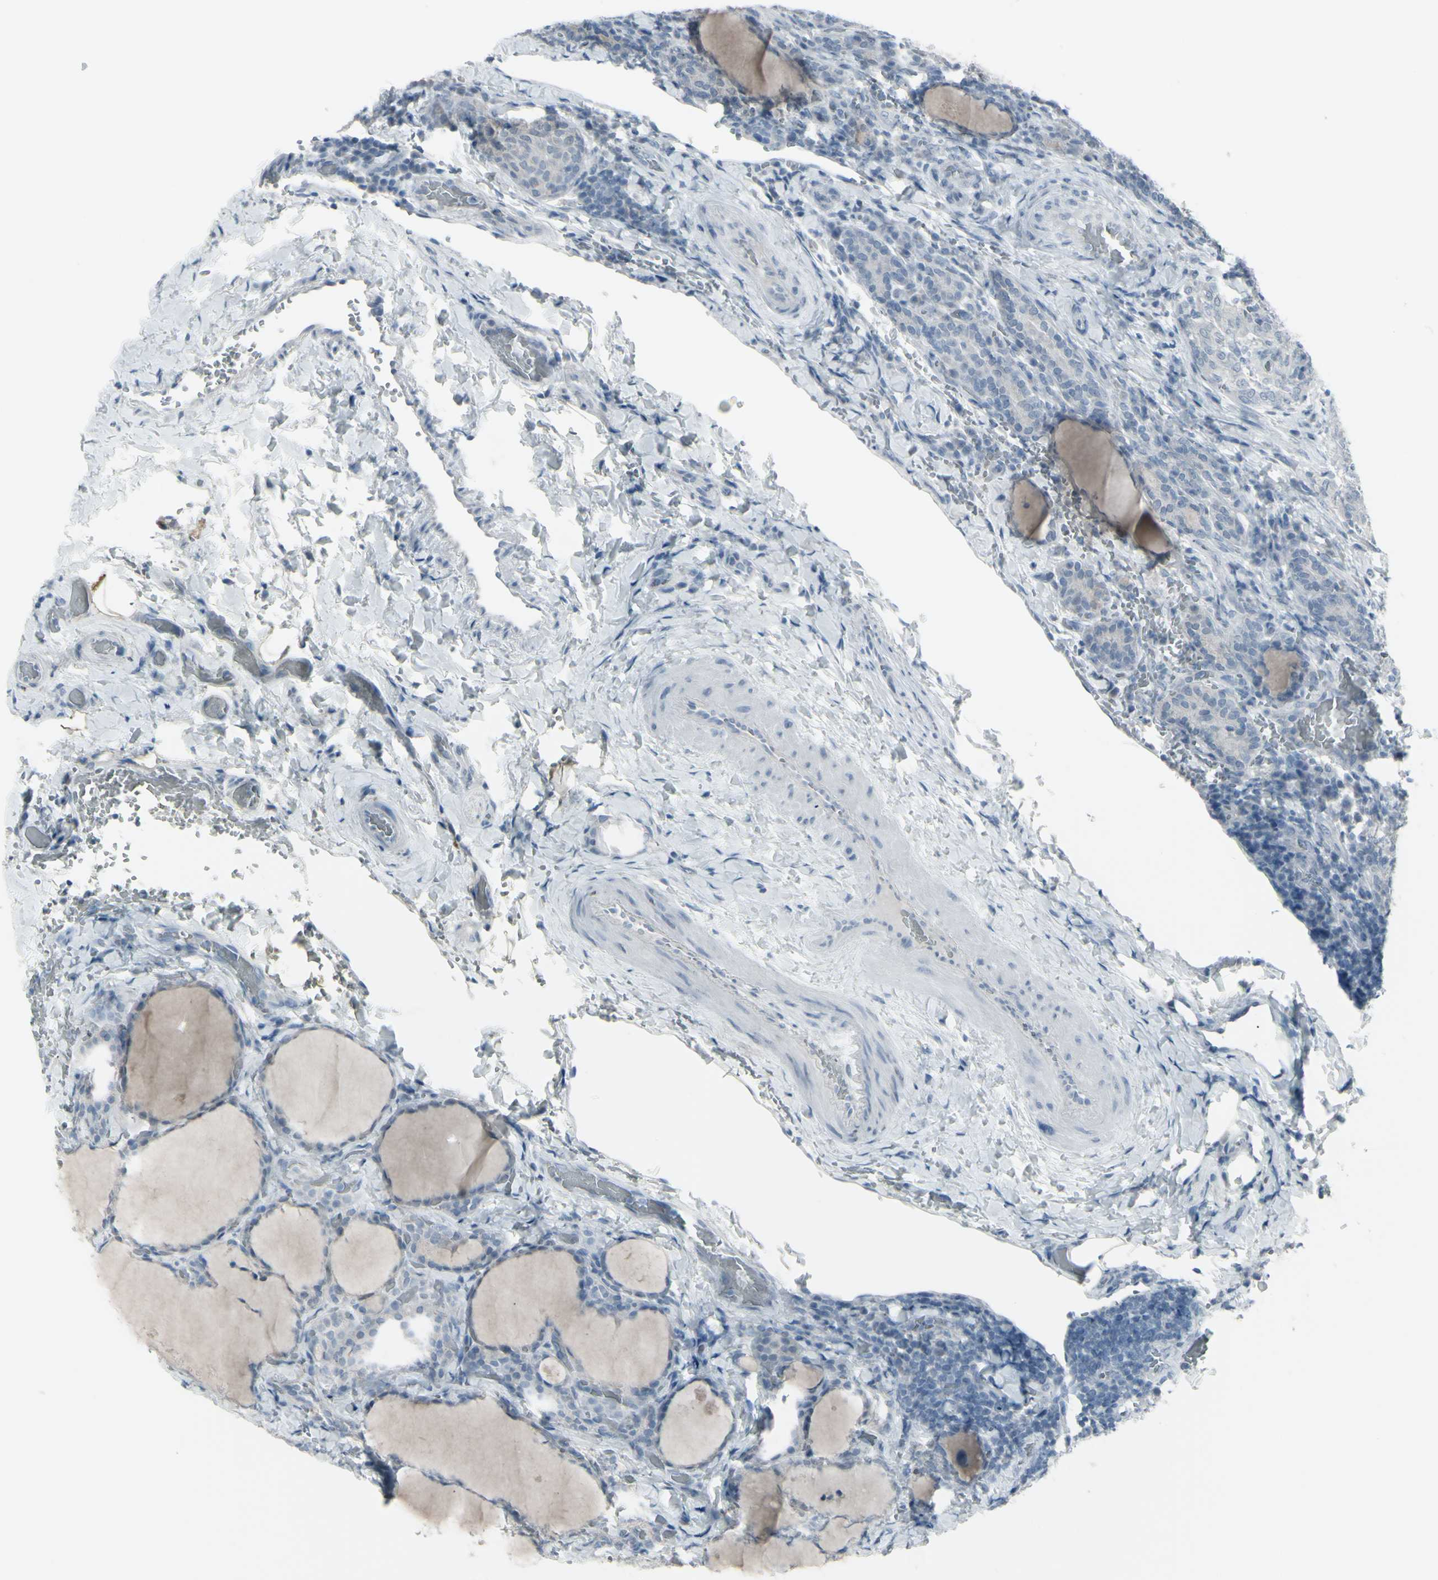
{"staining": {"intensity": "negative", "quantity": "none", "location": "none"}, "tissue": "thyroid cancer", "cell_type": "Tumor cells", "image_type": "cancer", "snomed": [{"axis": "morphology", "description": "Normal tissue, NOS"}, {"axis": "morphology", "description": "Papillary adenocarcinoma, NOS"}, {"axis": "topography", "description": "Thyroid gland"}], "caption": "The micrograph exhibits no significant staining in tumor cells of thyroid cancer.", "gene": "RAB3A", "patient": {"sex": "female", "age": 30}}